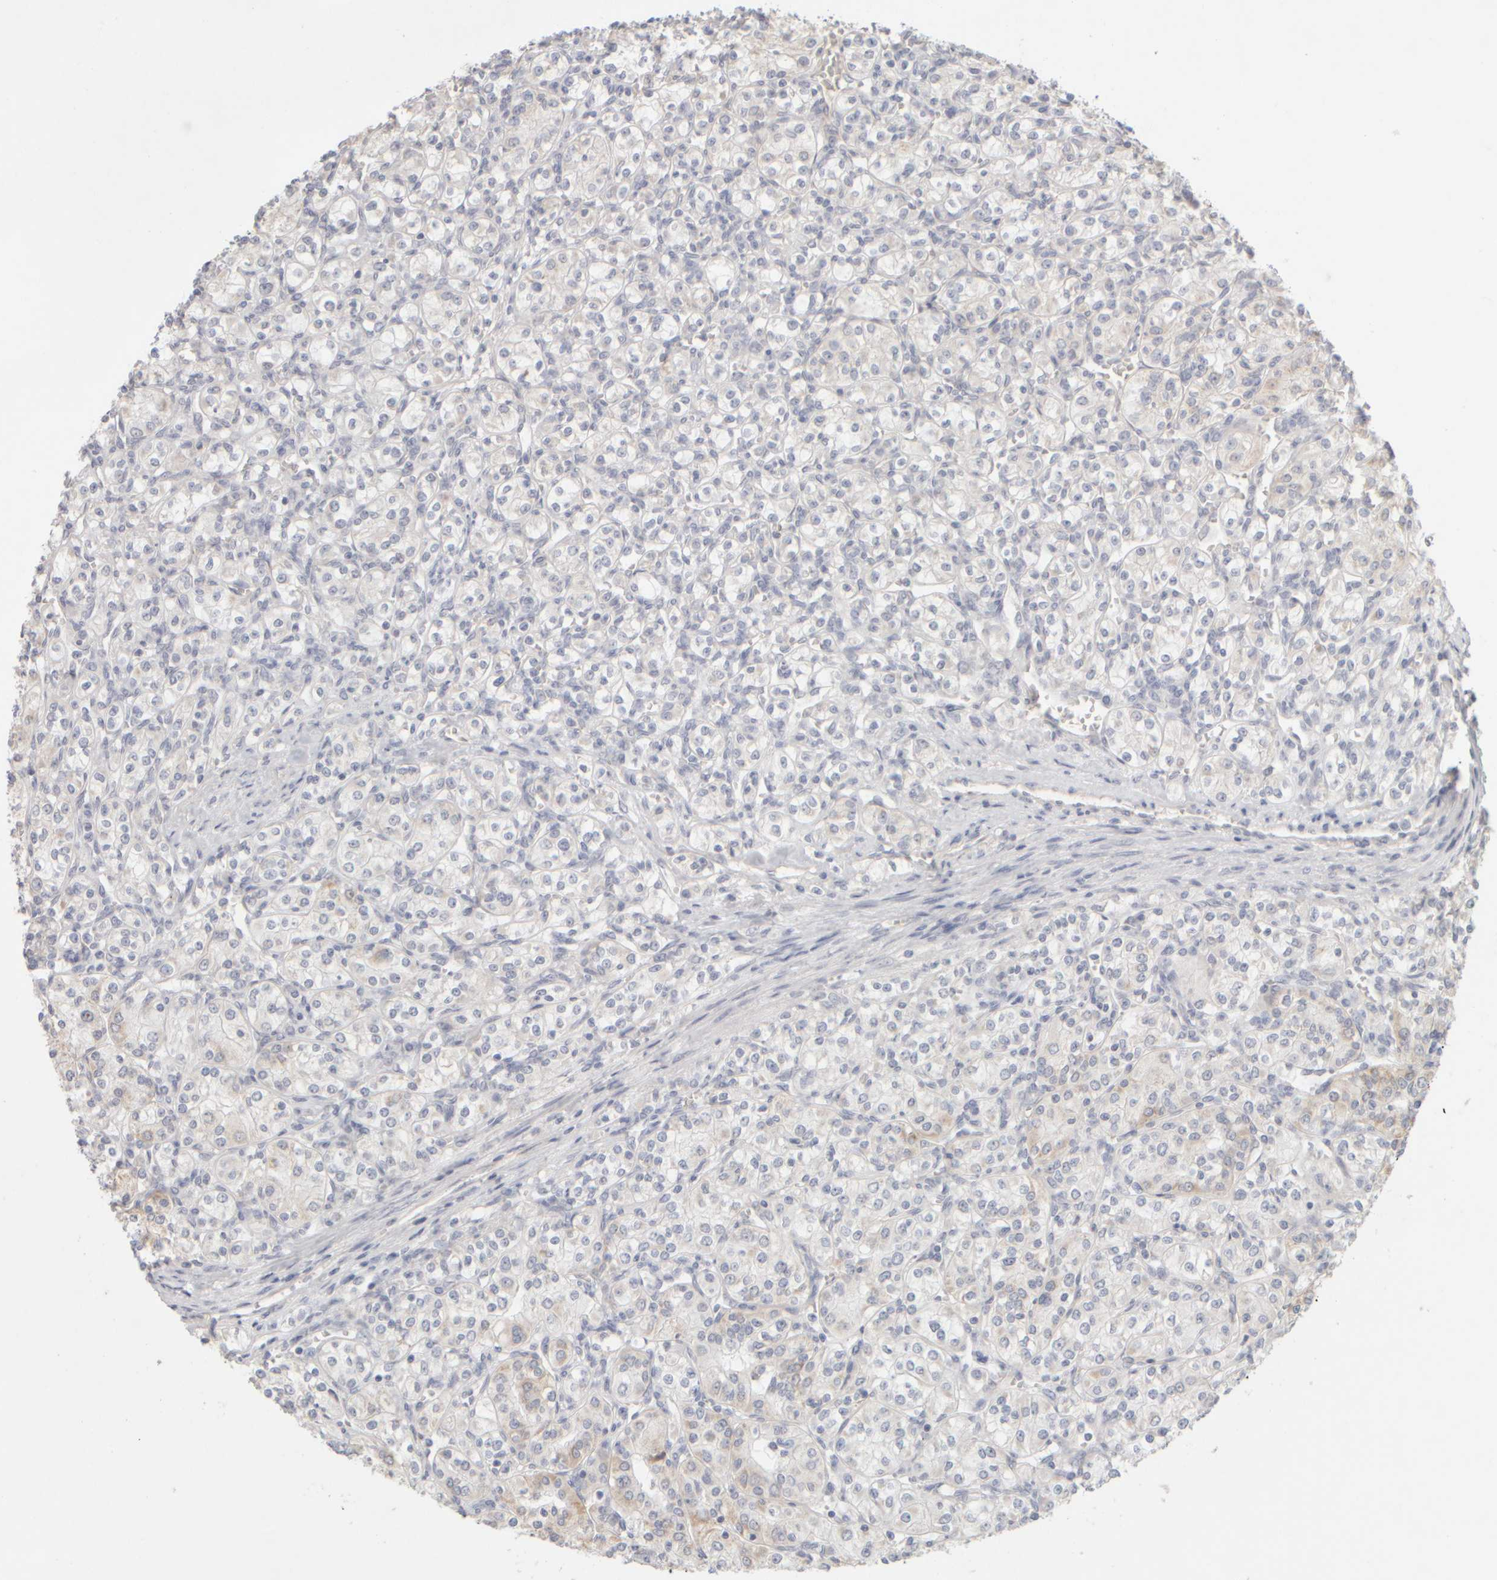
{"staining": {"intensity": "negative", "quantity": "none", "location": "none"}, "tissue": "renal cancer", "cell_type": "Tumor cells", "image_type": "cancer", "snomed": [{"axis": "morphology", "description": "Adenocarcinoma, NOS"}, {"axis": "topography", "description": "Kidney"}], "caption": "A photomicrograph of renal cancer (adenocarcinoma) stained for a protein exhibits no brown staining in tumor cells.", "gene": "ZNF112", "patient": {"sex": "male", "age": 77}}